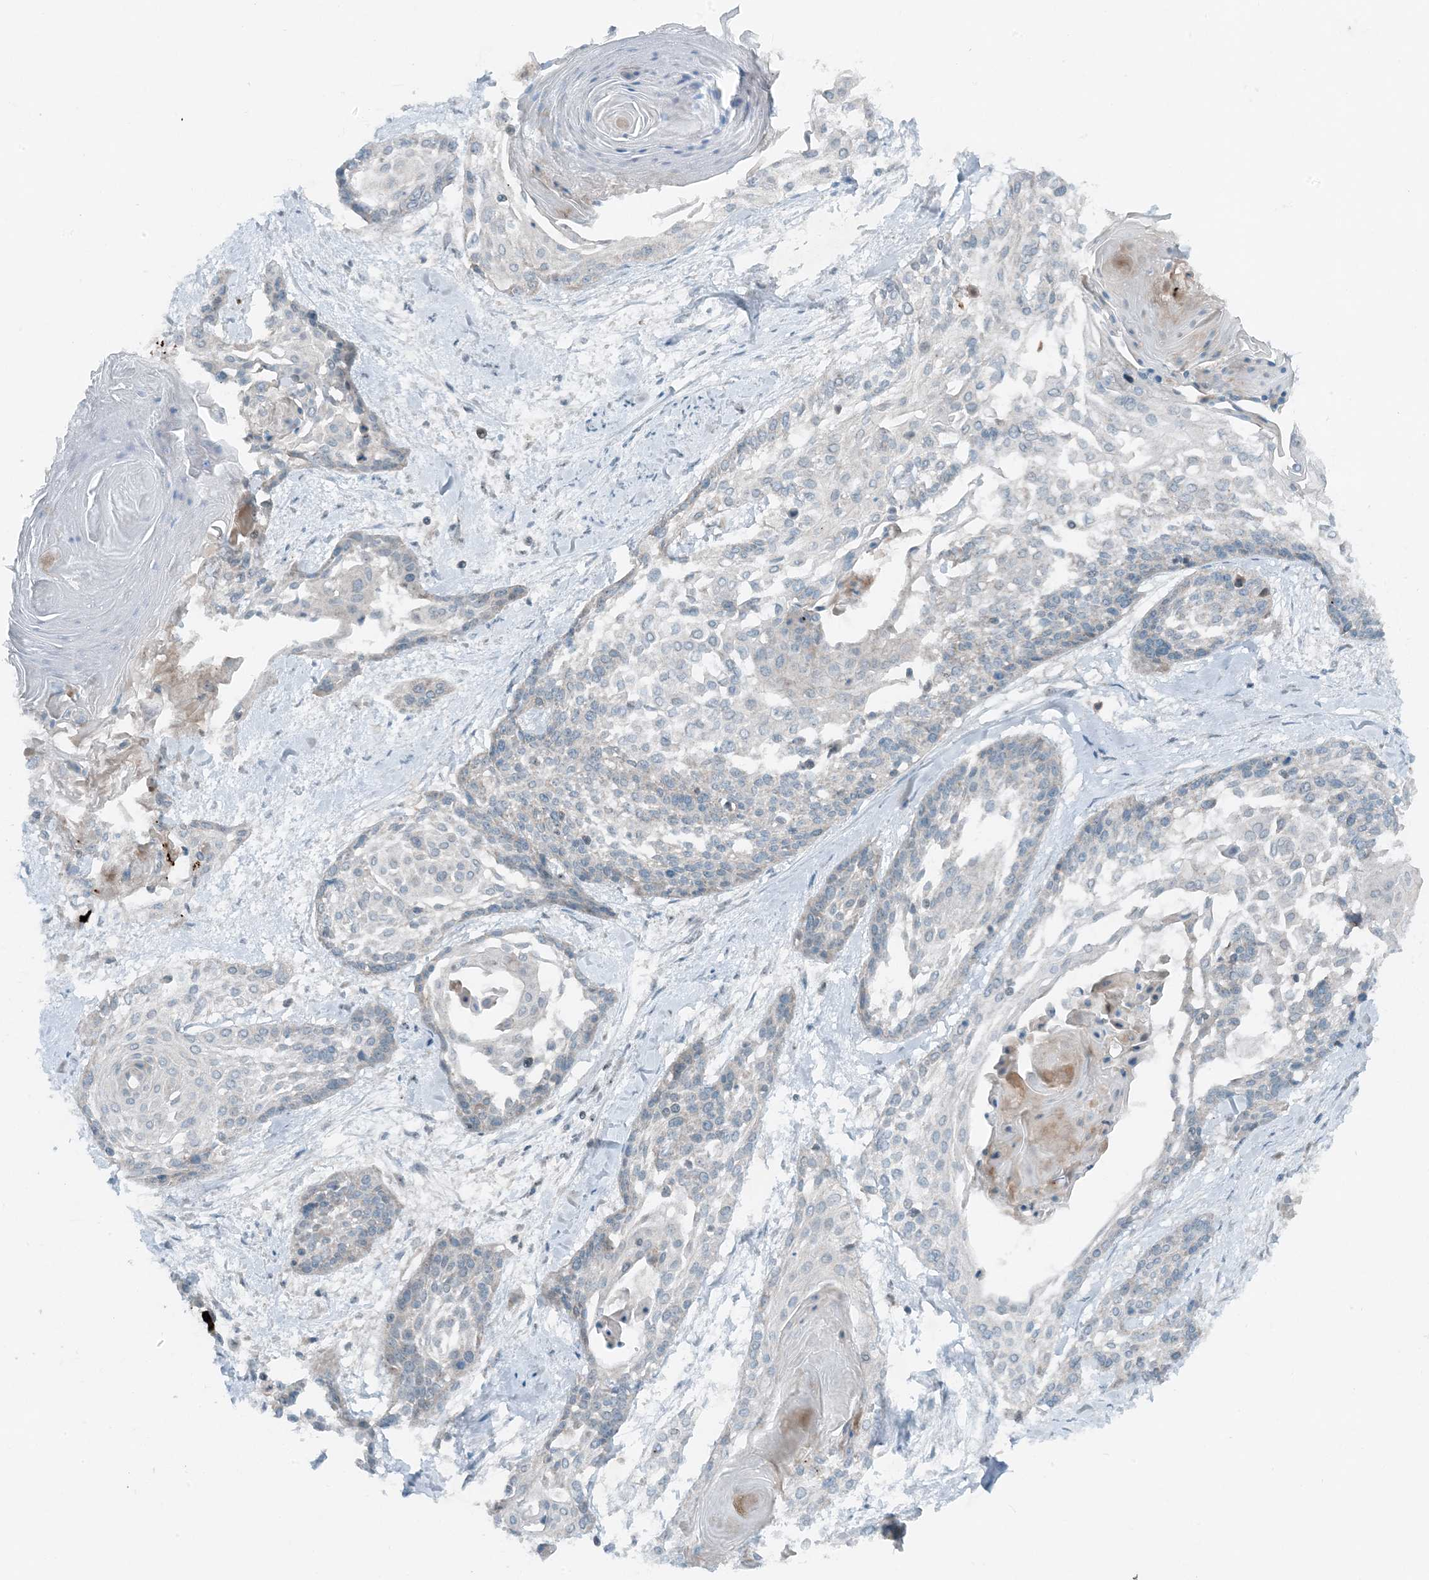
{"staining": {"intensity": "negative", "quantity": "none", "location": "none"}, "tissue": "cervical cancer", "cell_type": "Tumor cells", "image_type": "cancer", "snomed": [{"axis": "morphology", "description": "Squamous cell carcinoma, NOS"}, {"axis": "topography", "description": "Cervix"}], "caption": "High power microscopy photomicrograph of an immunohistochemistry image of squamous cell carcinoma (cervical), revealing no significant expression in tumor cells.", "gene": "MITD1", "patient": {"sex": "female", "age": 57}}